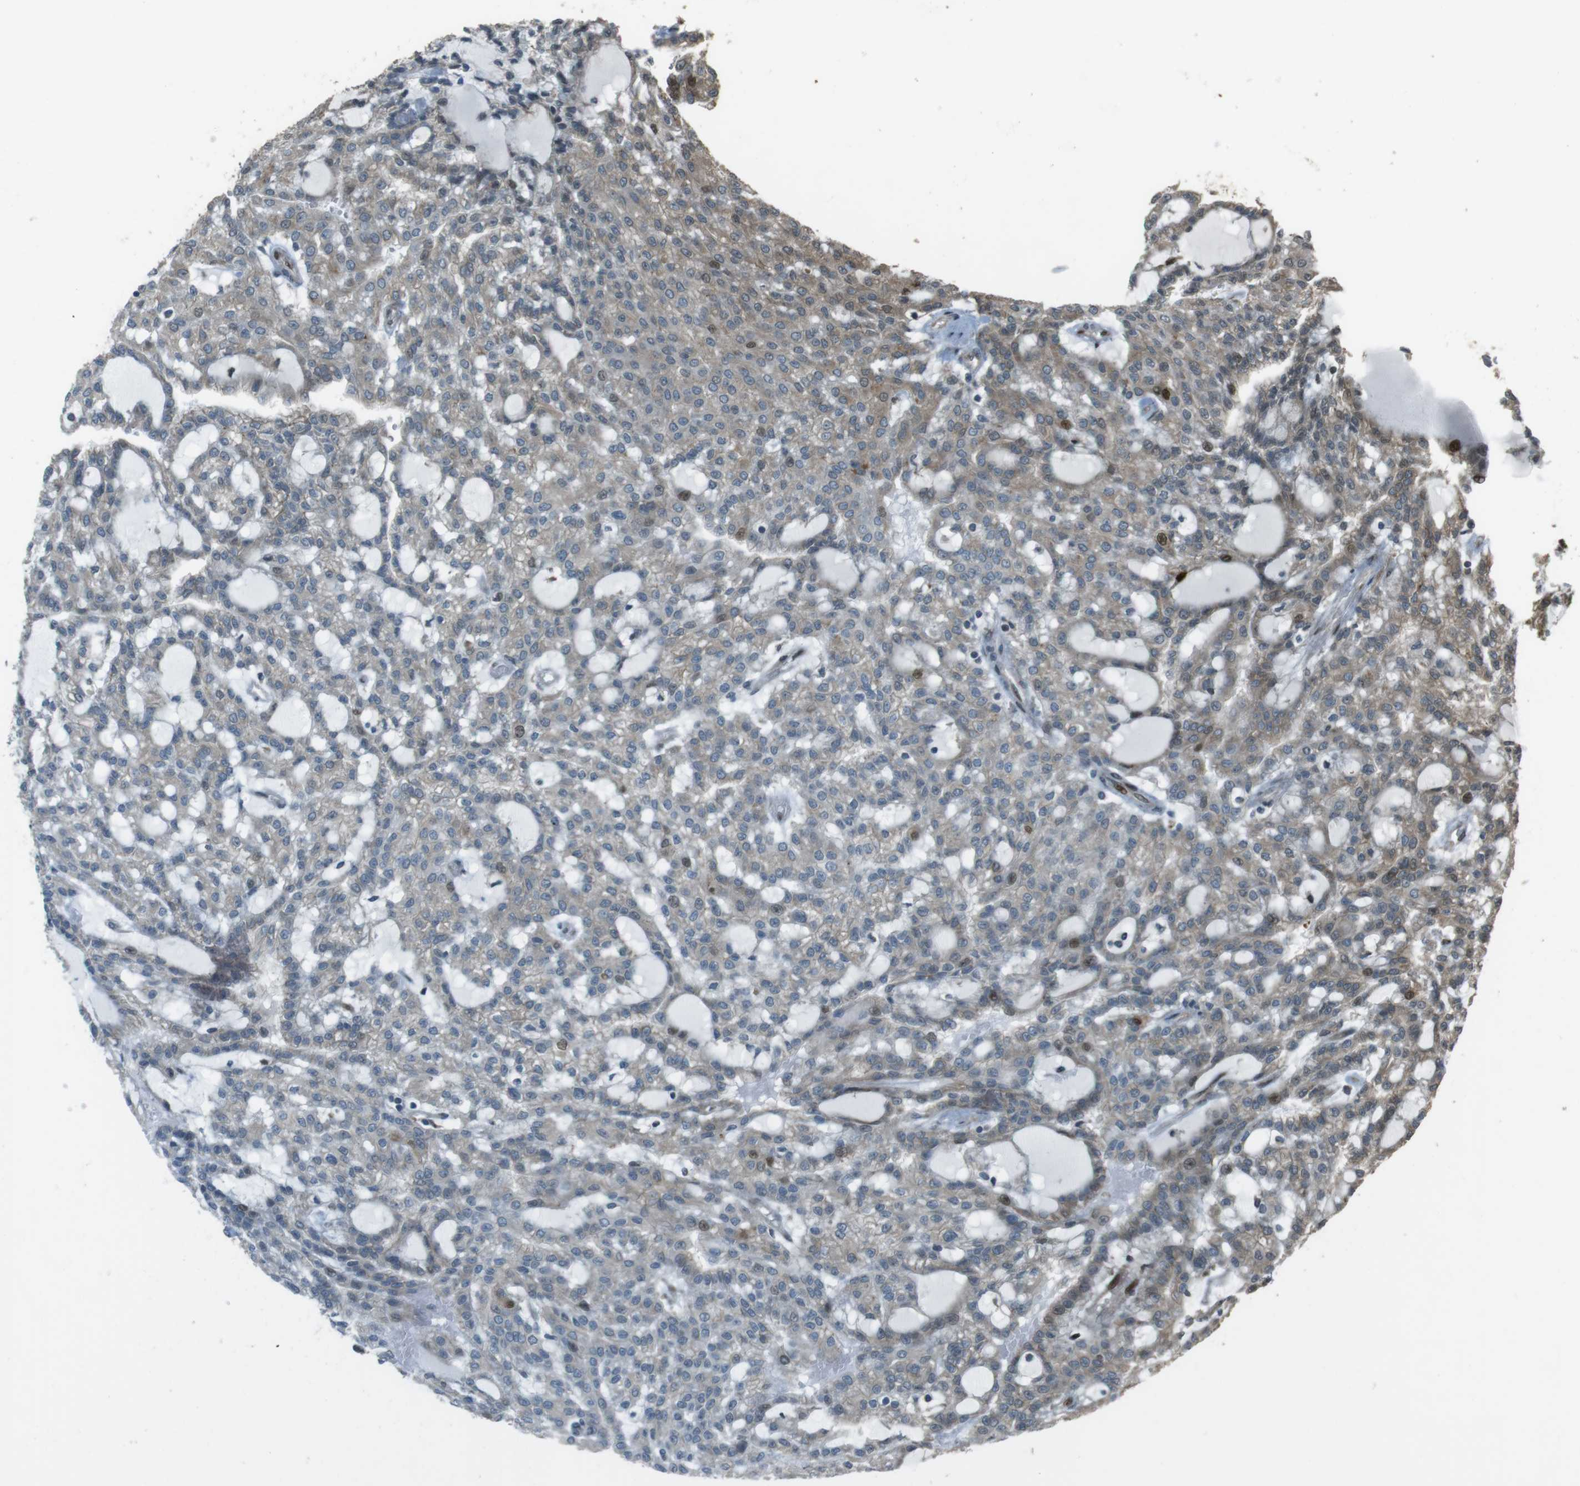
{"staining": {"intensity": "weak", "quantity": "25%-75%", "location": "cytoplasmic/membranous"}, "tissue": "renal cancer", "cell_type": "Tumor cells", "image_type": "cancer", "snomed": [{"axis": "morphology", "description": "Adenocarcinoma, NOS"}, {"axis": "topography", "description": "Kidney"}], "caption": "A low amount of weak cytoplasmic/membranous expression is identified in about 25%-75% of tumor cells in adenocarcinoma (renal) tissue.", "gene": "ZNF330", "patient": {"sex": "male", "age": 63}}